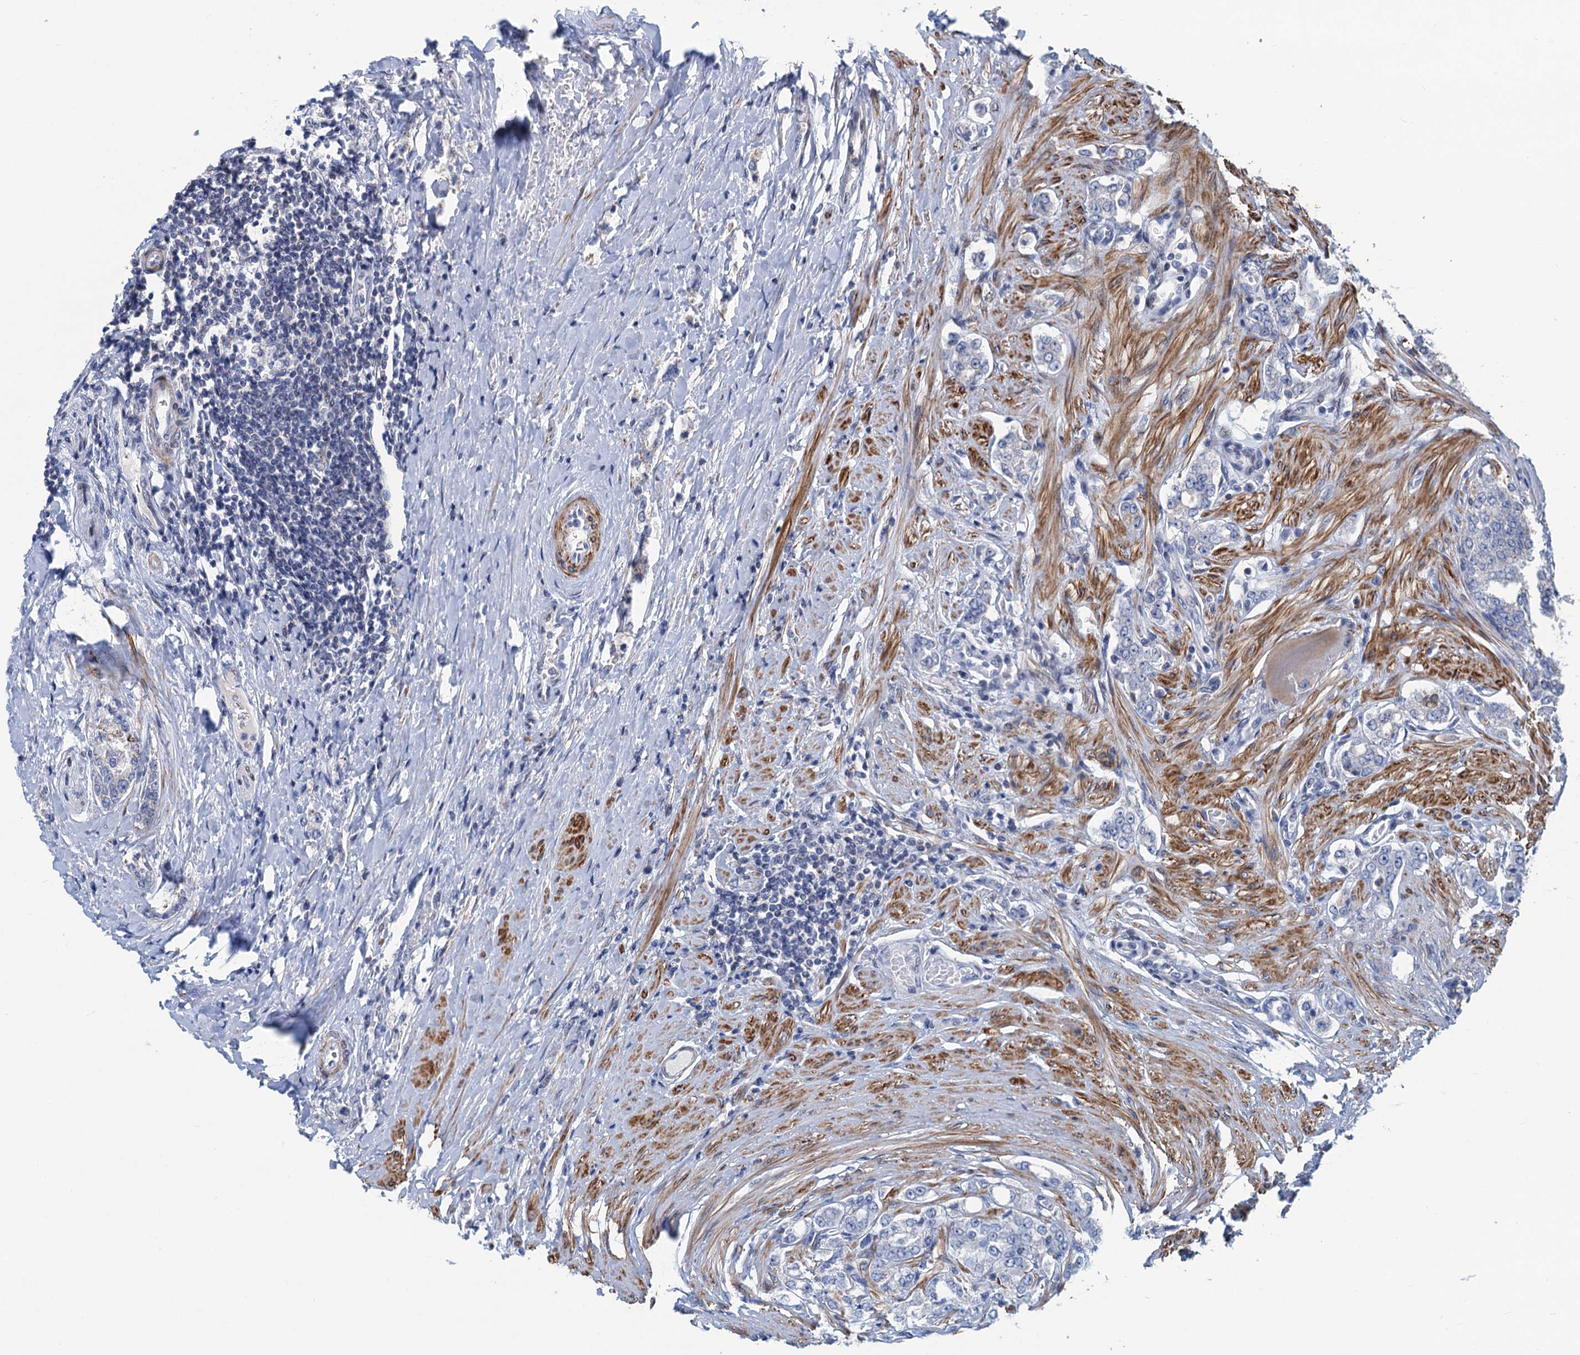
{"staining": {"intensity": "negative", "quantity": "none", "location": "none"}, "tissue": "prostate cancer", "cell_type": "Tumor cells", "image_type": "cancer", "snomed": [{"axis": "morphology", "description": "Adenocarcinoma, High grade"}, {"axis": "topography", "description": "Prostate"}], "caption": "IHC micrograph of neoplastic tissue: prostate high-grade adenocarcinoma stained with DAB (3,3'-diaminobenzidine) demonstrates no significant protein staining in tumor cells. (DAB IHC, high magnification).", "gene": "ESYT3", "patient": {"sex": "male", "age": 64}}